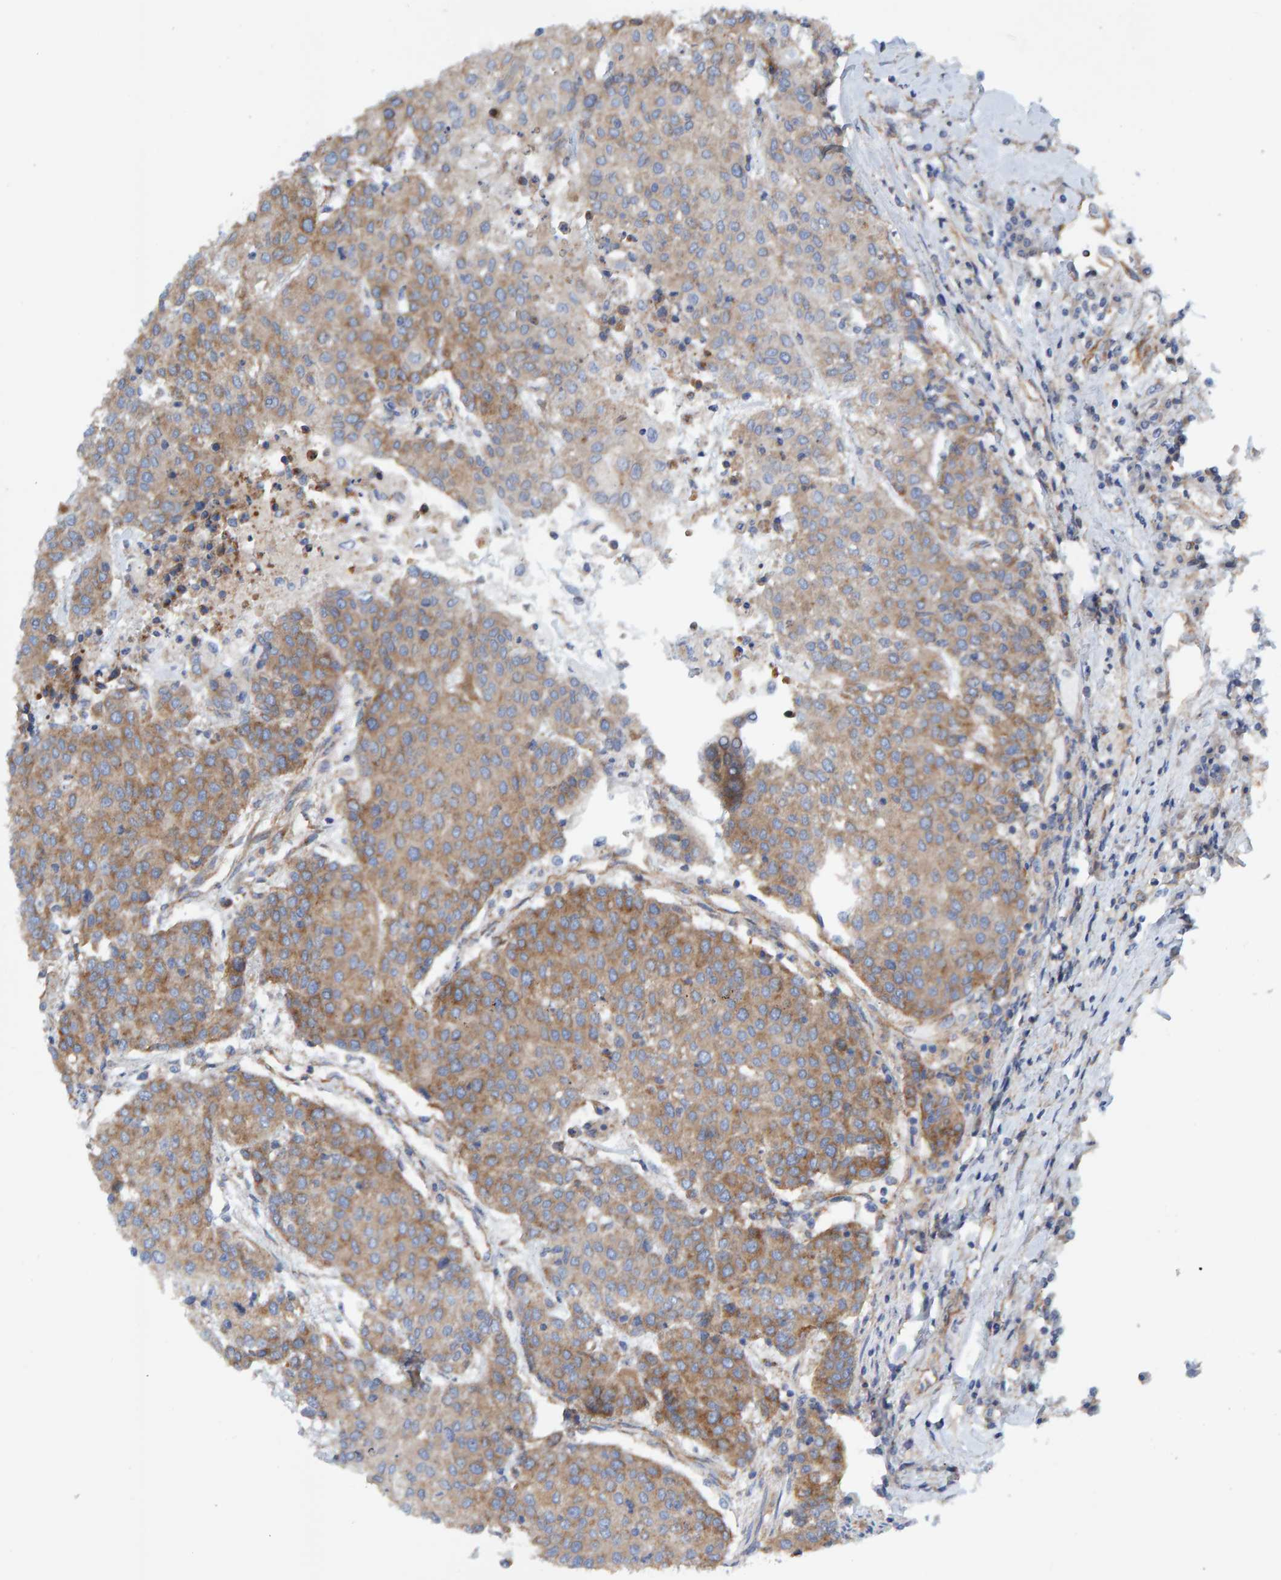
{"staining": {"intensity": "moderate", "quantity": ">75%", "location": "cytoplasmic/membranous"}, "tissue": "urothelial cancer", "cell_type": "Tumor cells", "image_type": "cancer", "snomed": [{"axis": "morphology", "description": "Urothelial carcinoma, High grade"}, {"axis": "topography", "description": "Urinary bladder"}], "caption": "Immunohistochemical staining of urothelial cancer shows medium levels of moderate cytoplasmic/membranous staining in about >75% of tumor cells.", "gene": "MKLN1", "patient": {"sex": "female", "age": 85}}